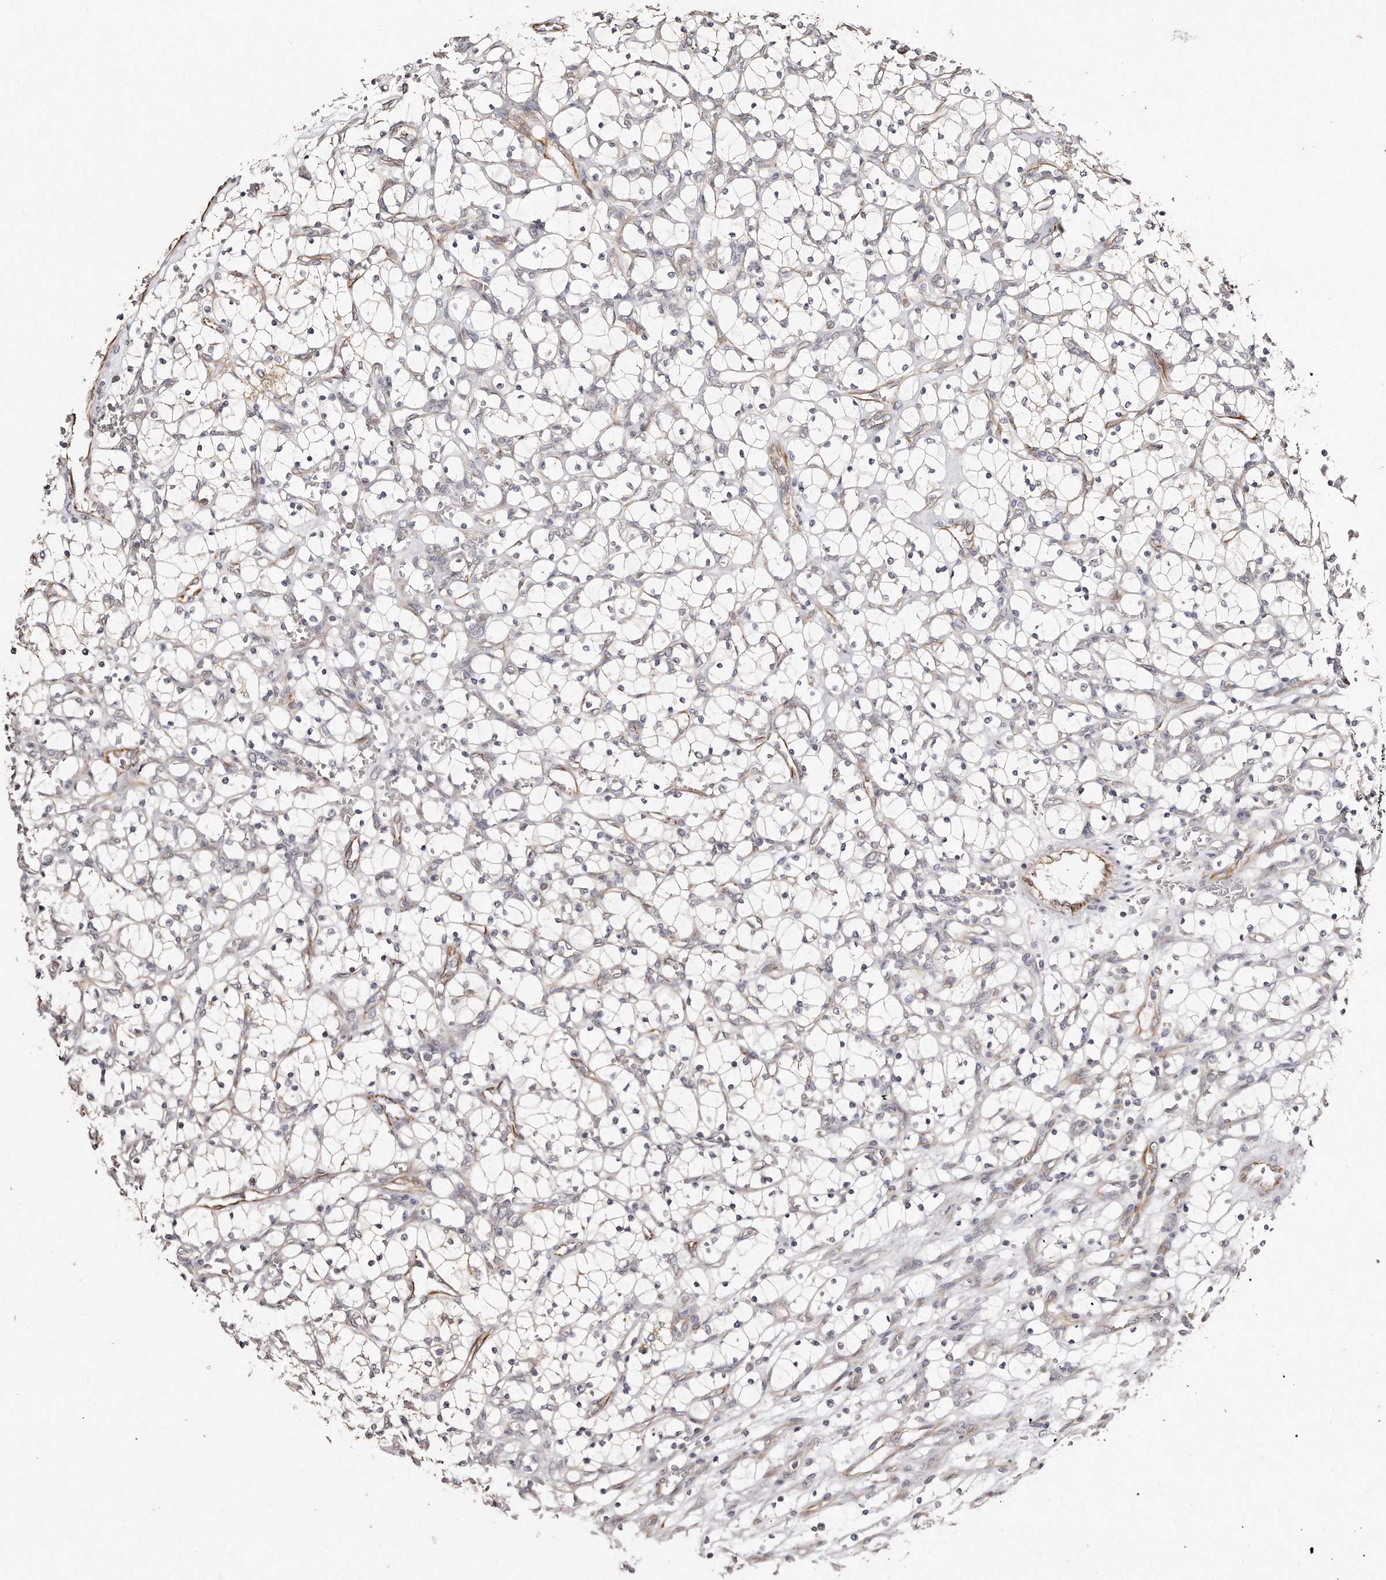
{"staining": {"intensity": "negative", "quantity": "none", "location": "none"}, "tissue": "renal cancer", "cell_type": "Tumor cells", "image_type": "cancer", "snomed": [{"axis": "morphology", "description": "Adenocarcinoma, NOS"}, {"axis": "topography", "description": "Kidney"}], "caption": "Immunohistochemical staining of adenocarcinoma (renal) displays no significant staining in tumor cells.", "gene": "ZYG11A", "patient": {"sex": "female", "age": 69}}